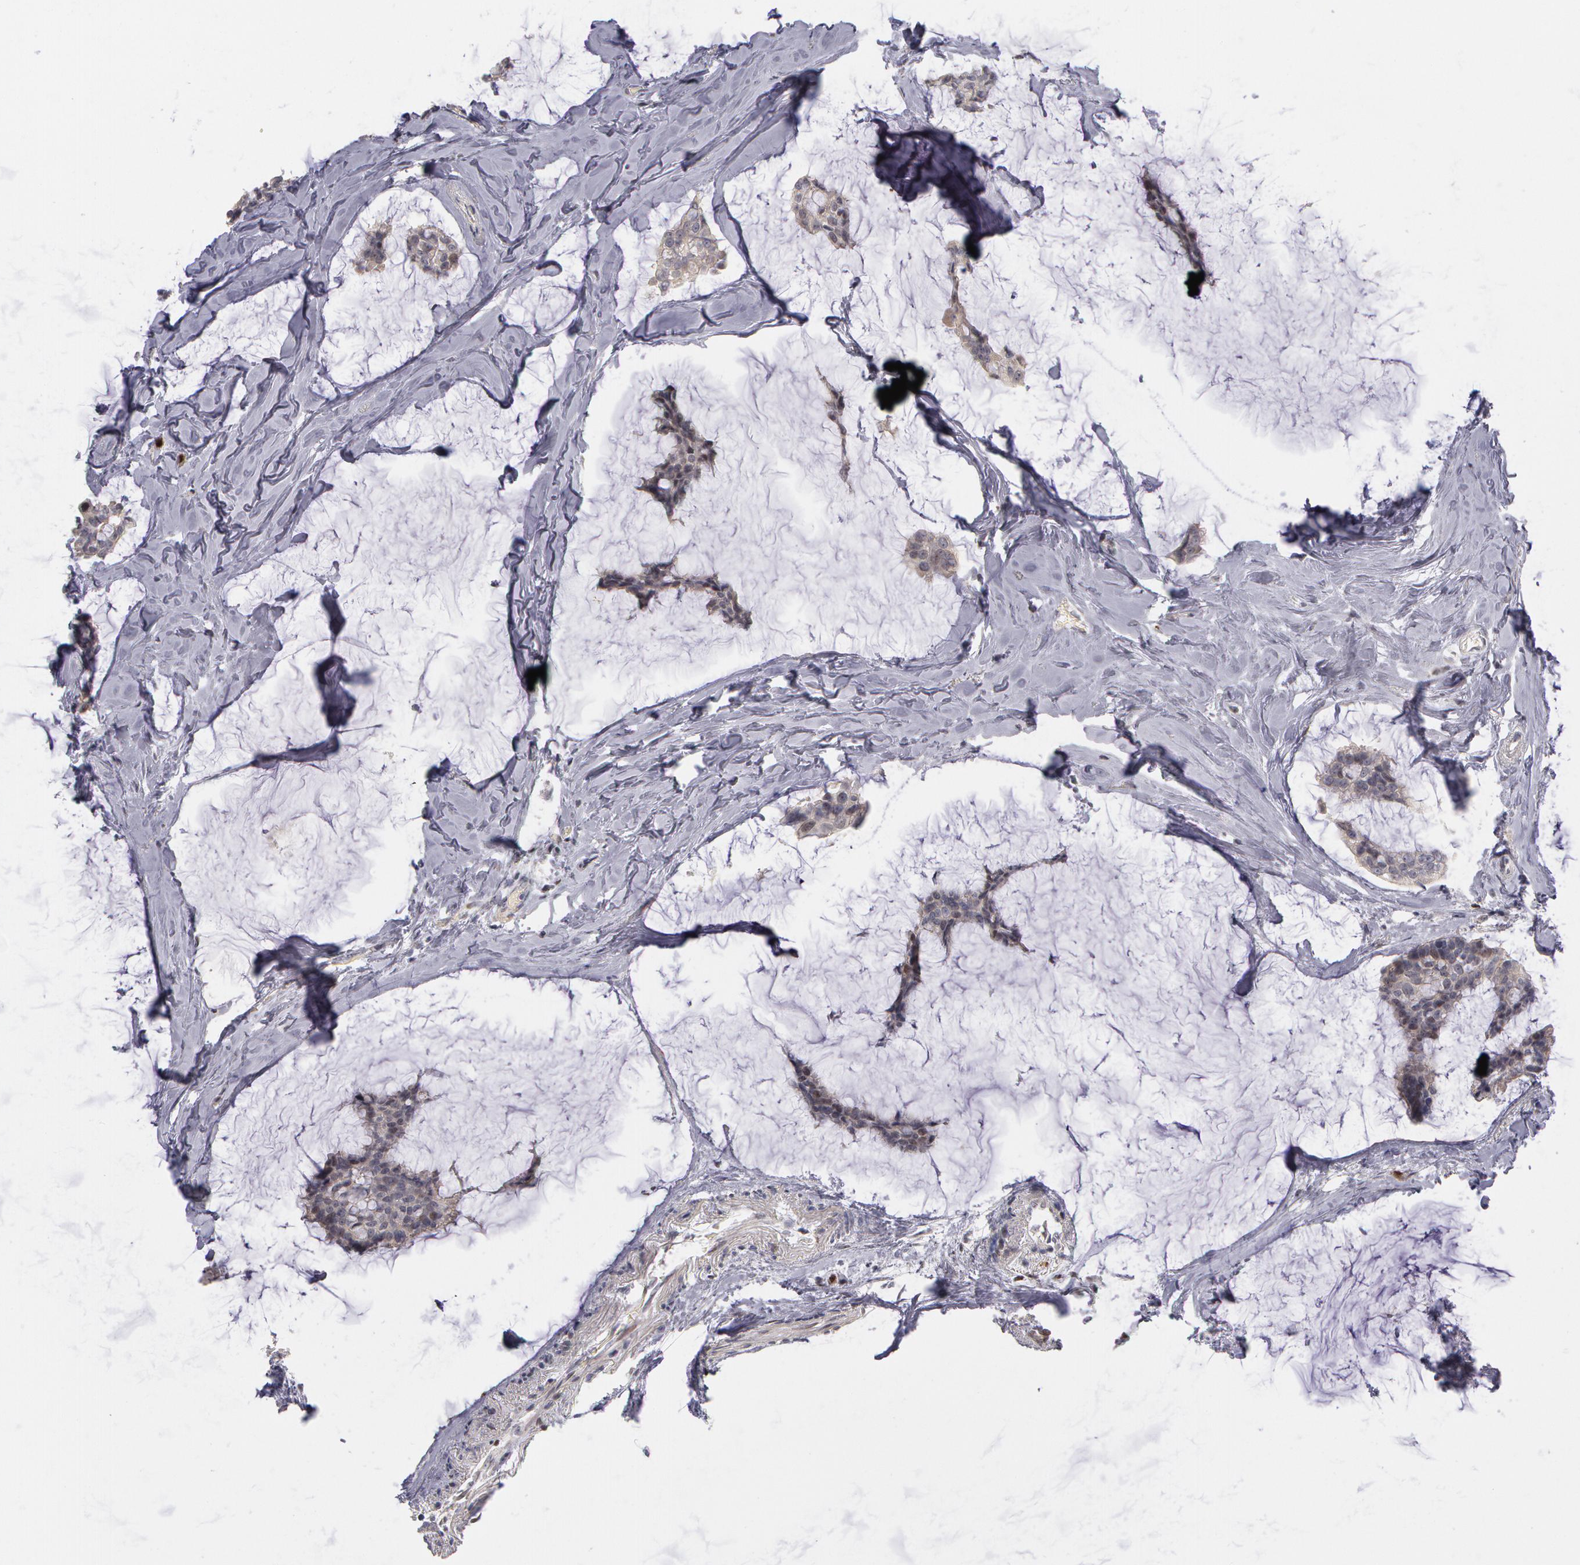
{"staining": {"intensity": "weak", "quantity": "<25%", "location": "nuclear"}, "tissue": "breast cancer", "cell_type": "Tumor cells", "image_type": "cancer", "snomed": [{"axis": "morphology", "description": "Duct carcinoma"}, {"axis": "topography", "description": "Breast"}], "caption": "Invasive ductal carcinoma (breast) was stained to show a protein in brown. There is no significant positivity in tumor cells.", "gene": "PRICKLE1", "patient": {"sex": "female", "age": 93}}